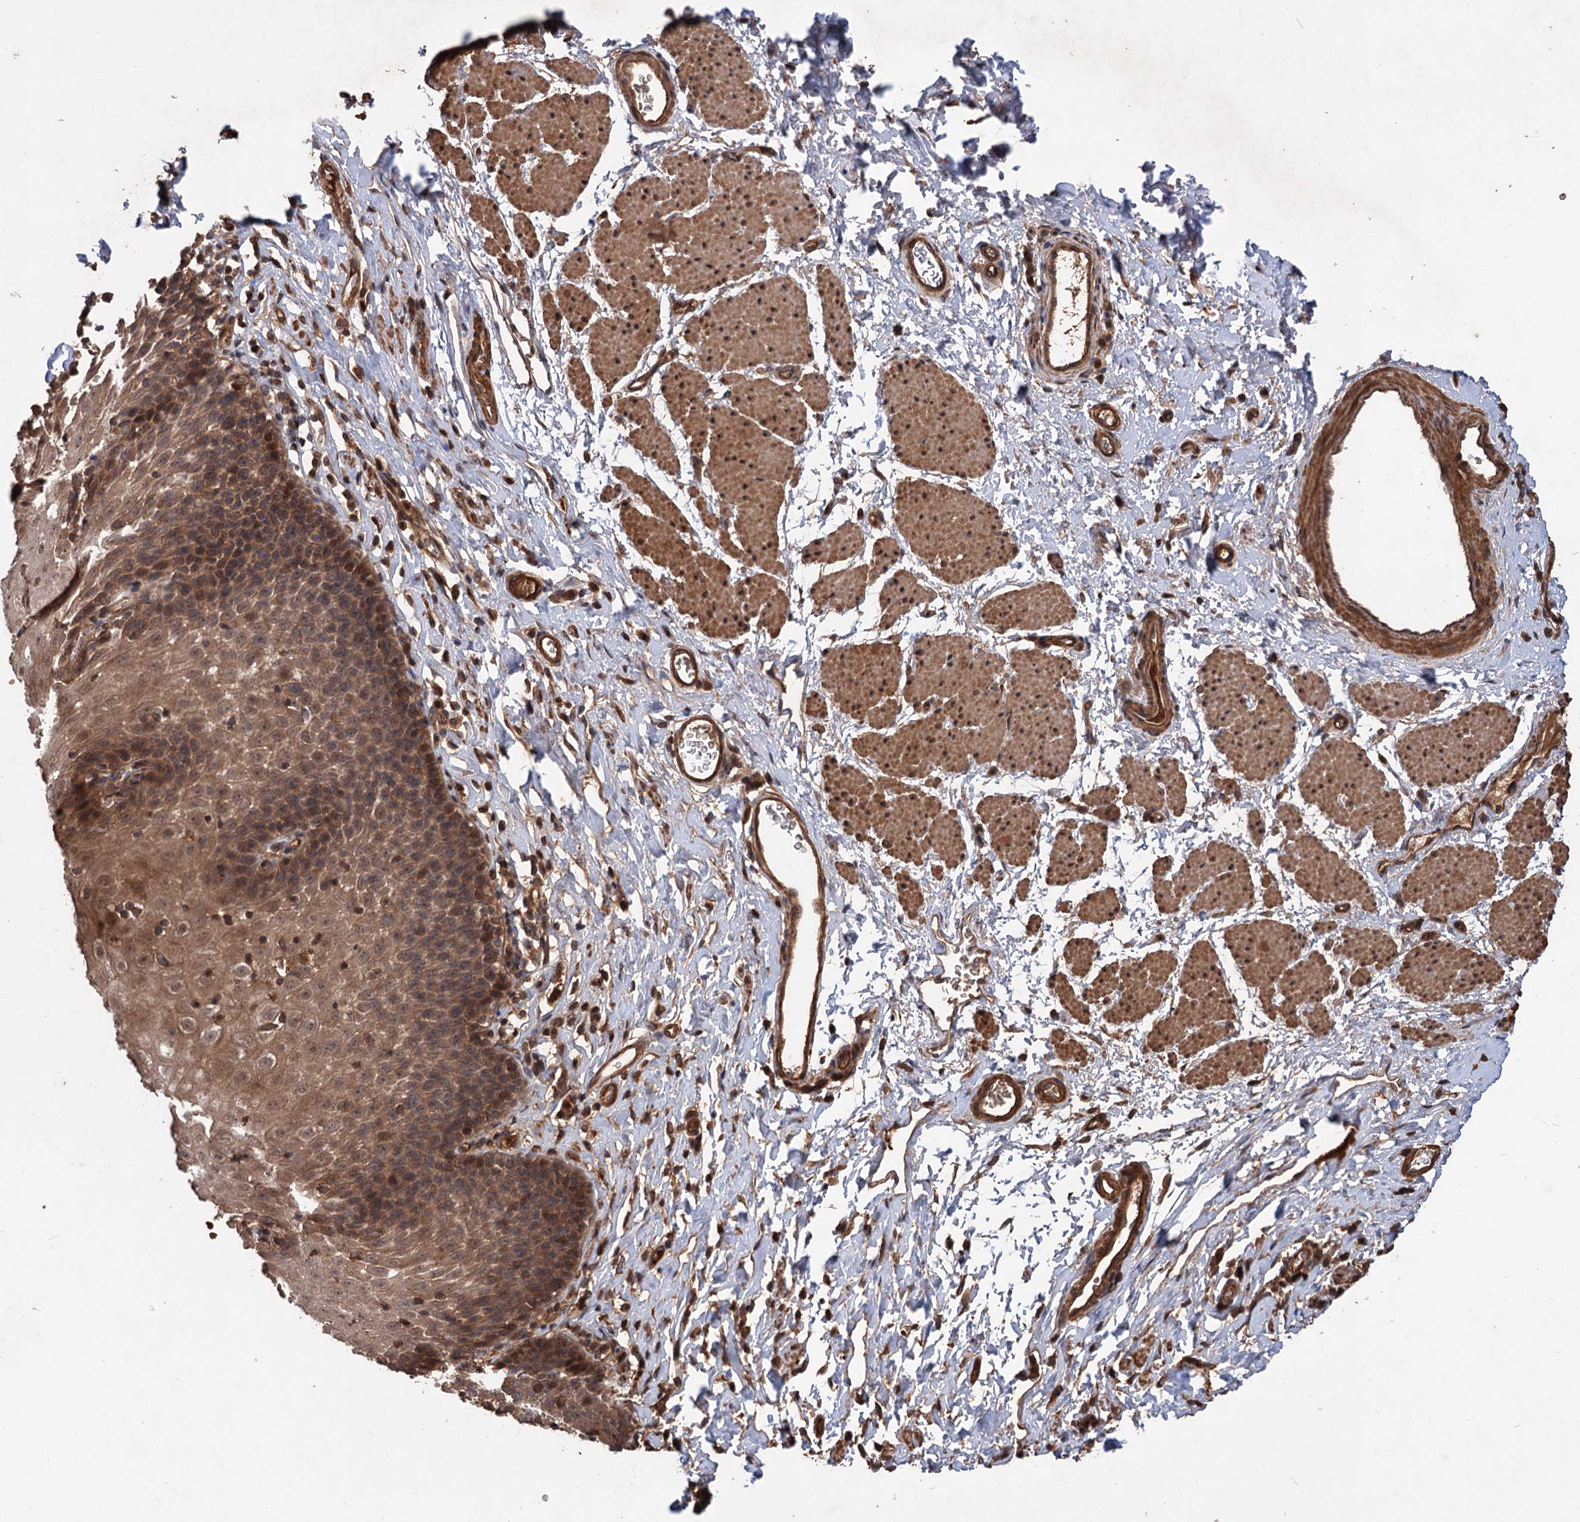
{"staining": {"intensity": "moderate", "quantity": ">75%", "location": "cytoplasmic/membranous,nuclear"}, "tissue": "esophagus", "cell_type": "Squamous epithelial cells", "image_type": "normal", "snomed": [{"axis": "morphology", "description": "Normal tissue, NOS"}, {"axis": "topography", "description": "Esophagus"}], "caption": "Immunohistochemistry (IHC) (DAB (3,3'-diaminobenzidine)) staining of benign esophagus exhibits moderate cytoplasmic/membranous,nuclear protein staining in approximately >75% of squamous epithelial cells.", "gene": "ADK", "patient": {"sex": "female", "age": 61}}